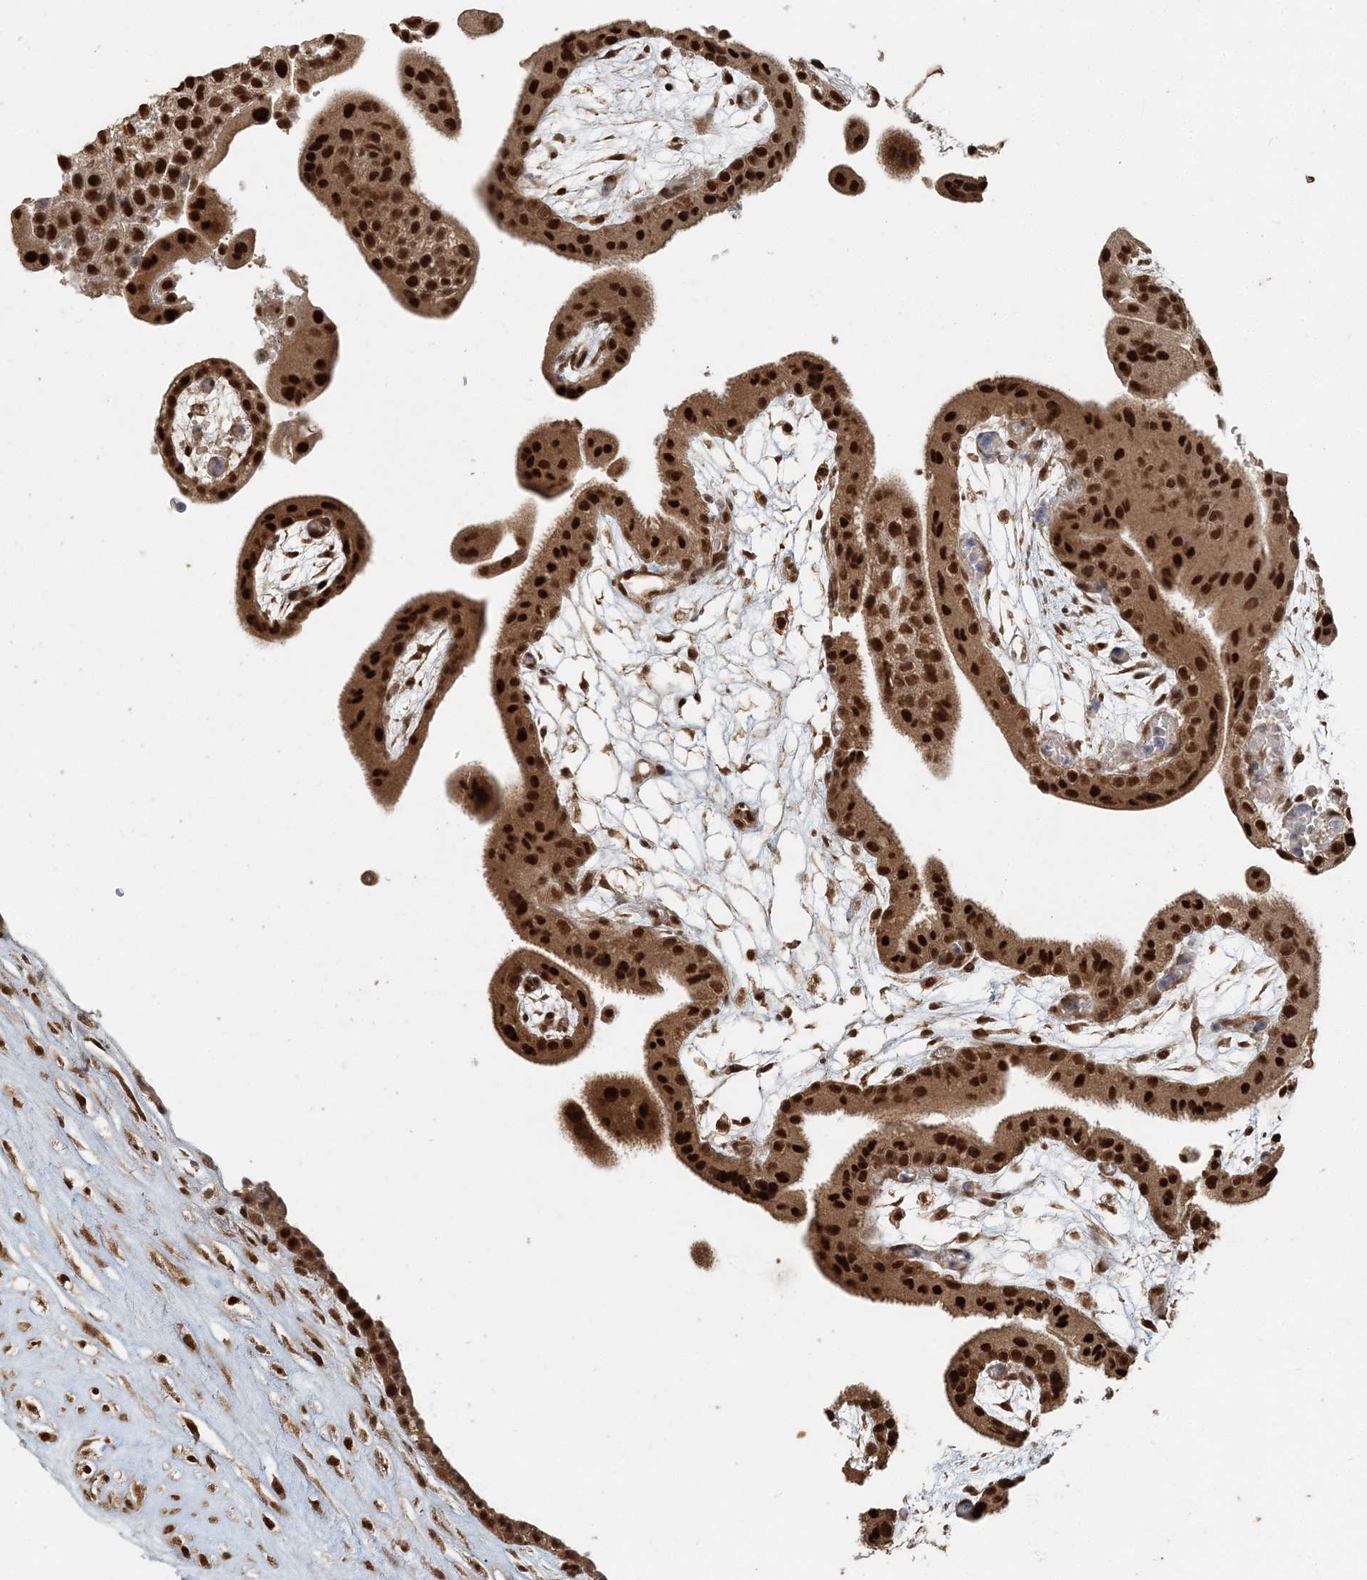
{"staining": {"intensity": "strong", "quantity": ">75%", "location": "cytoplasmic/membranous,nuclear"}, "tissue": "placenta", "cell_type": "Decidual cells", "image_type": "normal", "snomed": [{"axis": "morphology", "description": "Normal tissue, NOS"}, {"axis": "topography", "description": "Placenta"}], "caption": "Immunohistochemical staining of normal human placenta shows >75% levels of strong cytoplasmic/membranous,nuclear protein positivity in about >75% of decidual cells.", "gene": "ARHGAP35", "patient": {"sex": "female", "age": 18}}